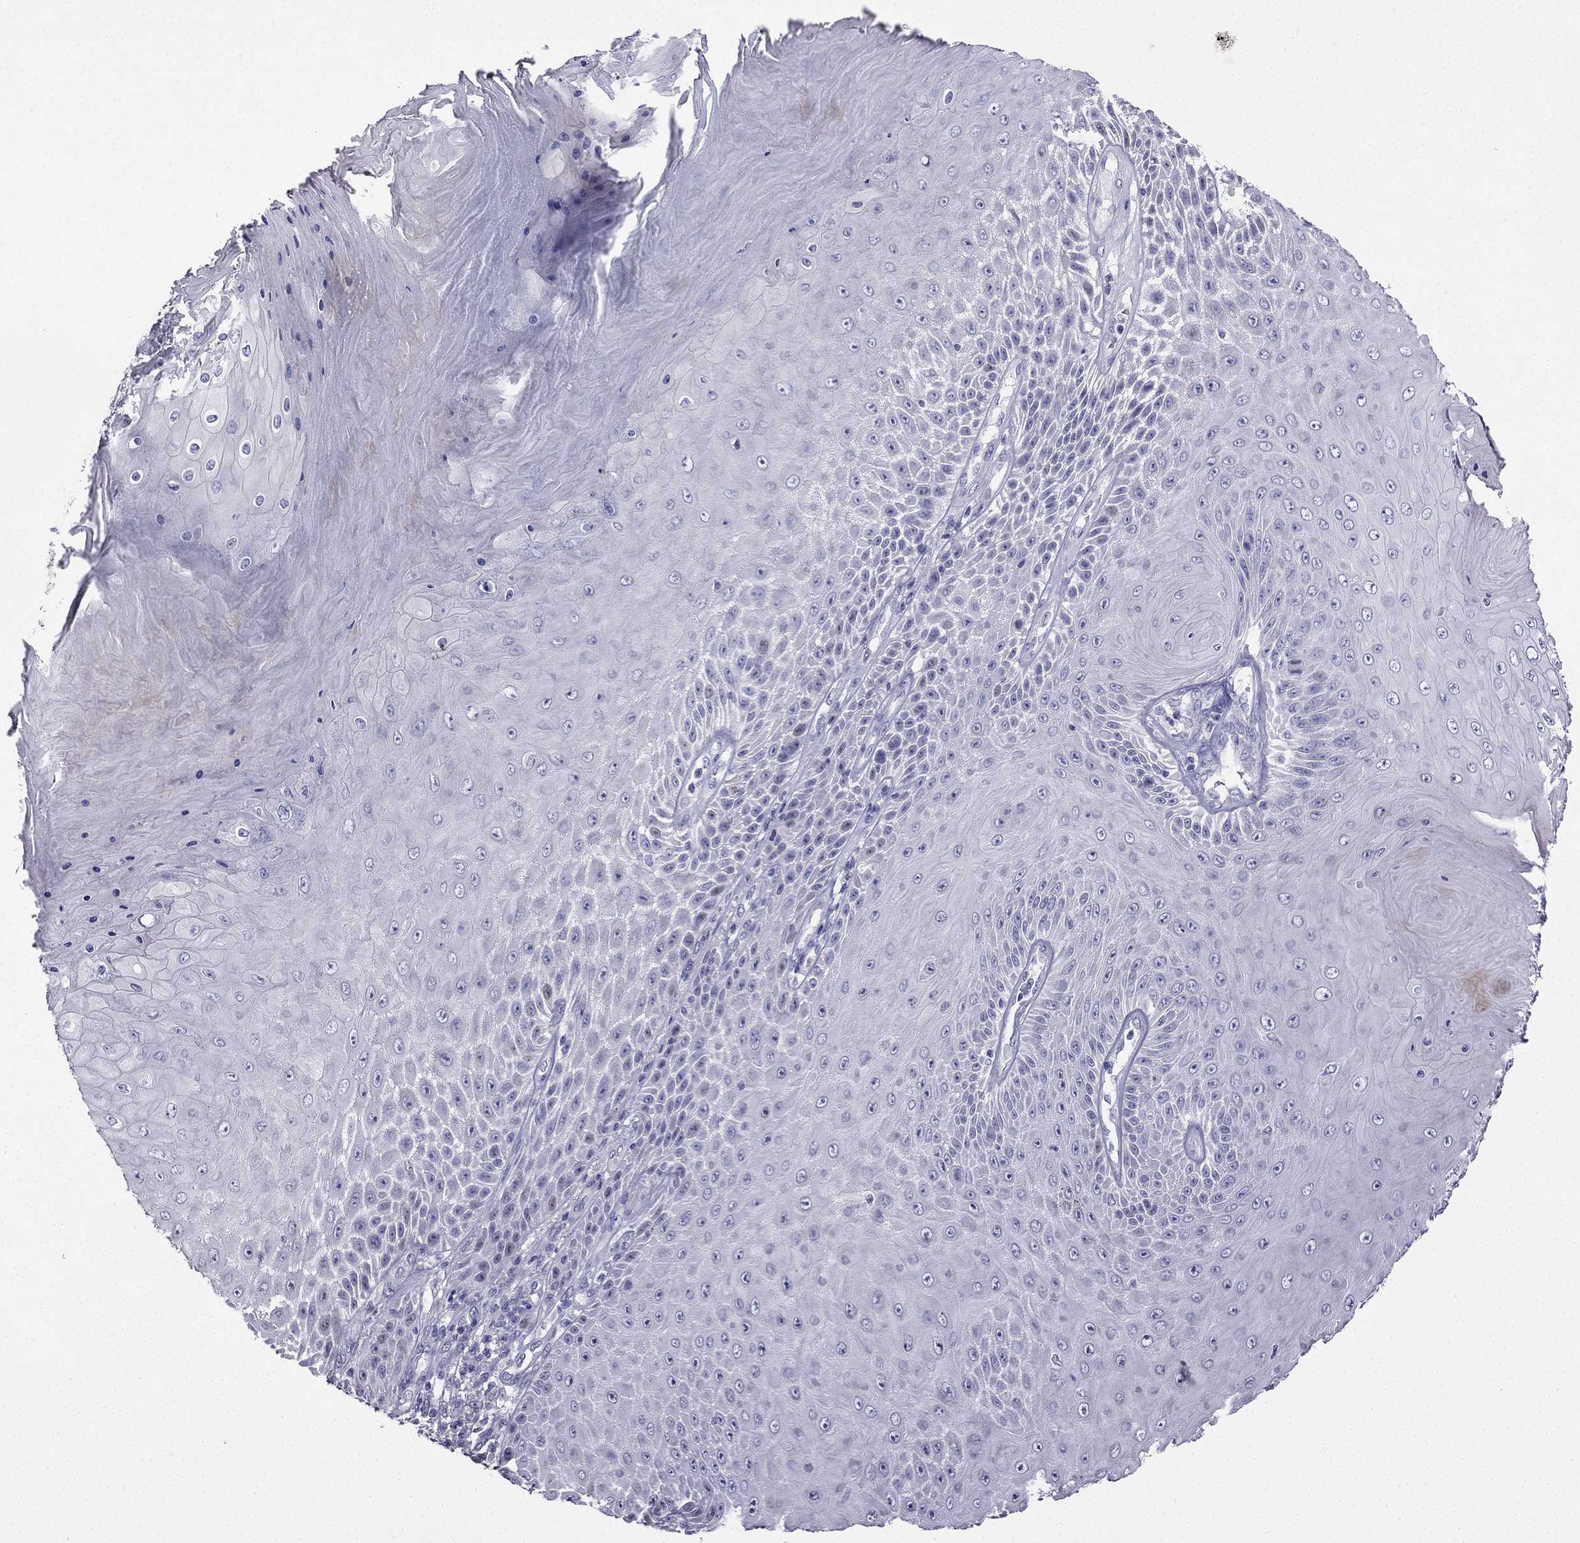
{"staining": {"intensity": "negative", "quantity": "none", "location": "none"}, "tissue": "skin cancer", "cell_type": "Tumor cells", "image_type": "cancer", "snomed": [{"axis": "morphology", "description": "Squamous cell carcinoma, NOS"}, {"axis": "topography", "description": "Skin"}], "caption": "A high-resolution micrograph shows immunohistochemistry staining of squamous cell carcinoma (skin), which reveals no significant staining in tumor cells.", "gene": "UHRF1", "patient": {"sex": "male", "age": 62}}